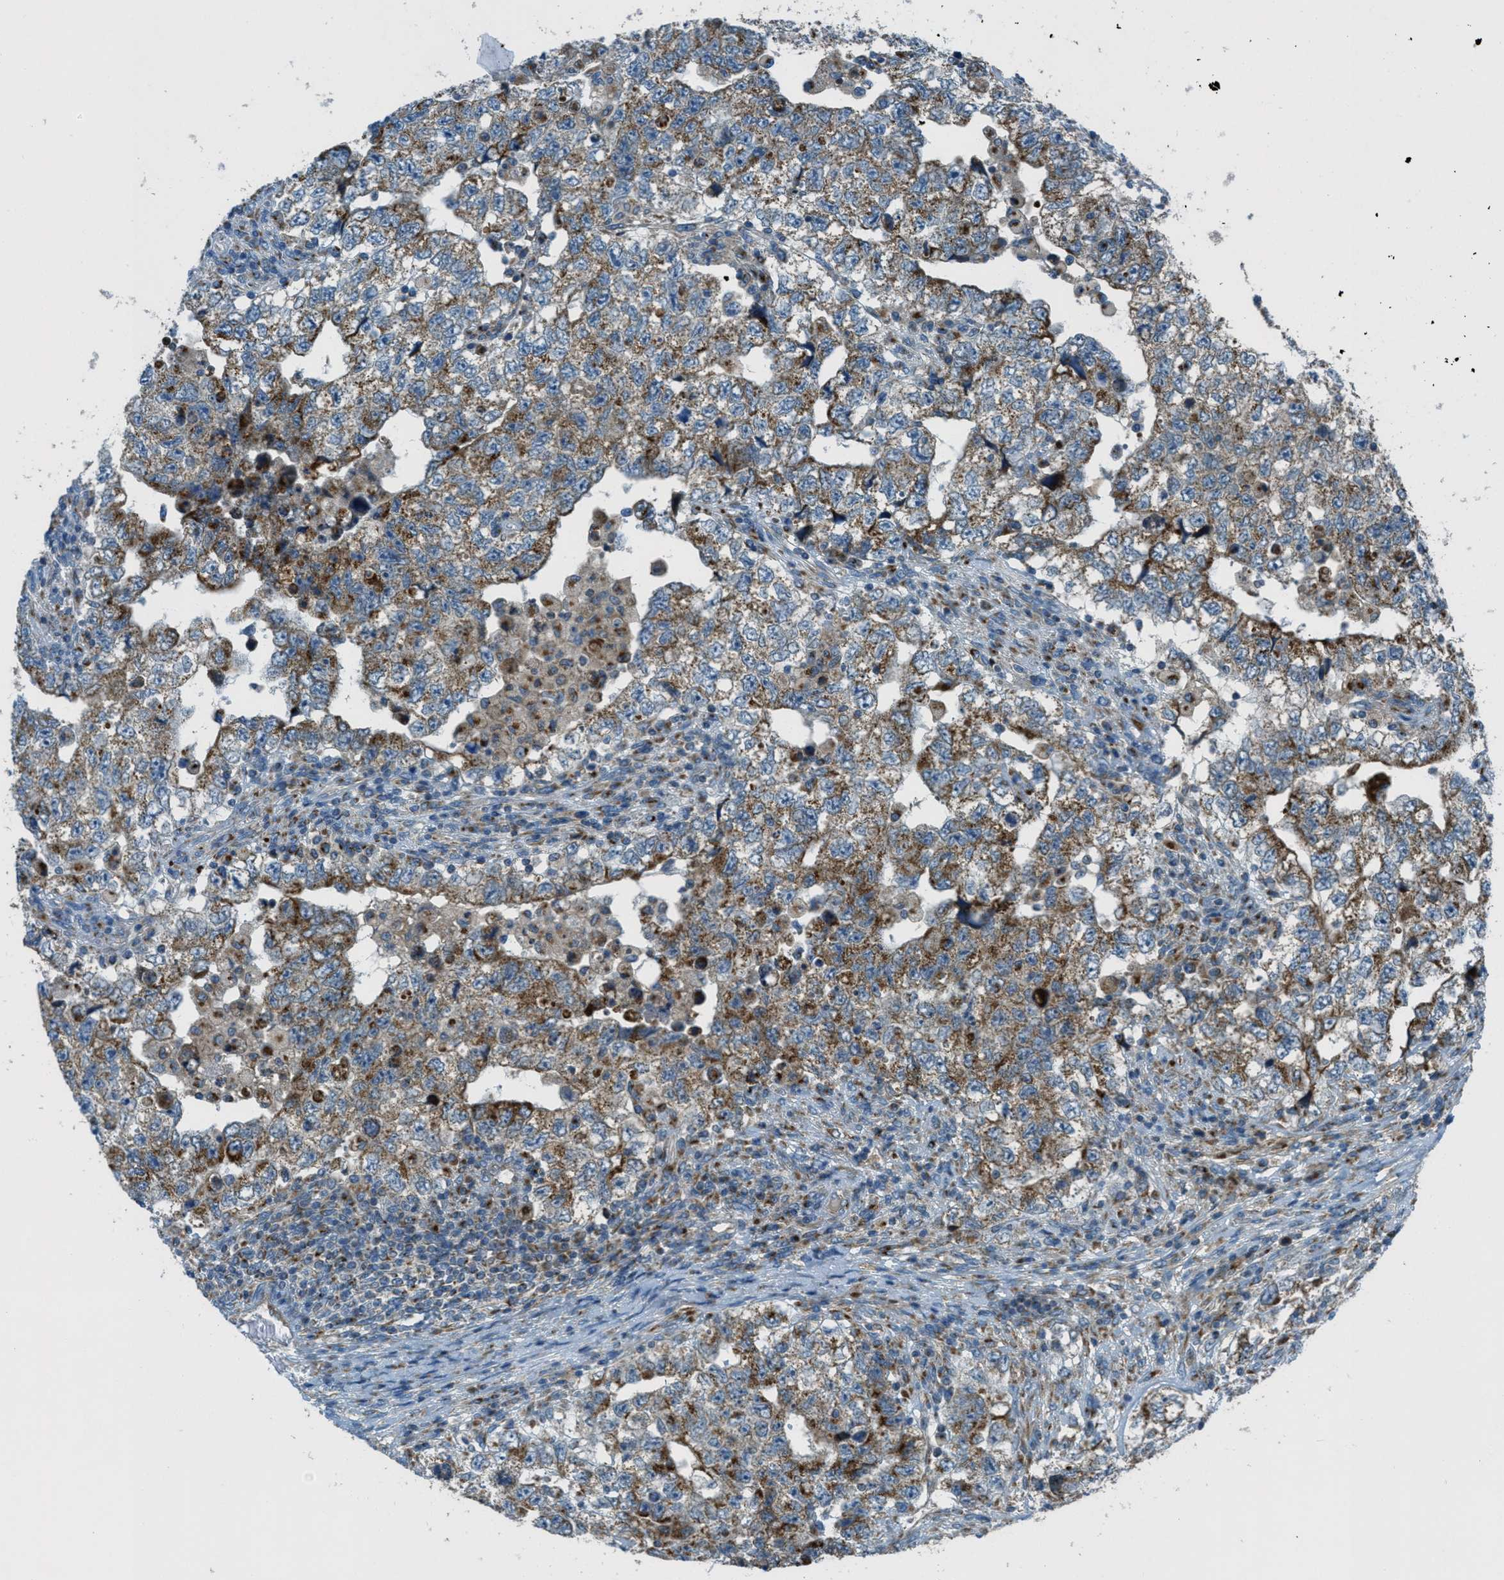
{"staining": {"intensity": "moderate", "quantity": ">75%", "location": "cytoplasmic/membranous"}, "tissue": "testis cancer", "cell_type": "Tumor cells", "image_type": "cancer", "snomed": [{"axis": "morphology", "description": "Carcinoma, Embryonal, NOS"}, {"axis": "topography", "description": "Testis"}], "caption": "The immunohistochemical stain highlights moderate cytoplasmic/membranous positivity in tumor cells of testis cancer tissue.", "gene": "BCKDK", "patient": {"sex": "male", "age": 36}}